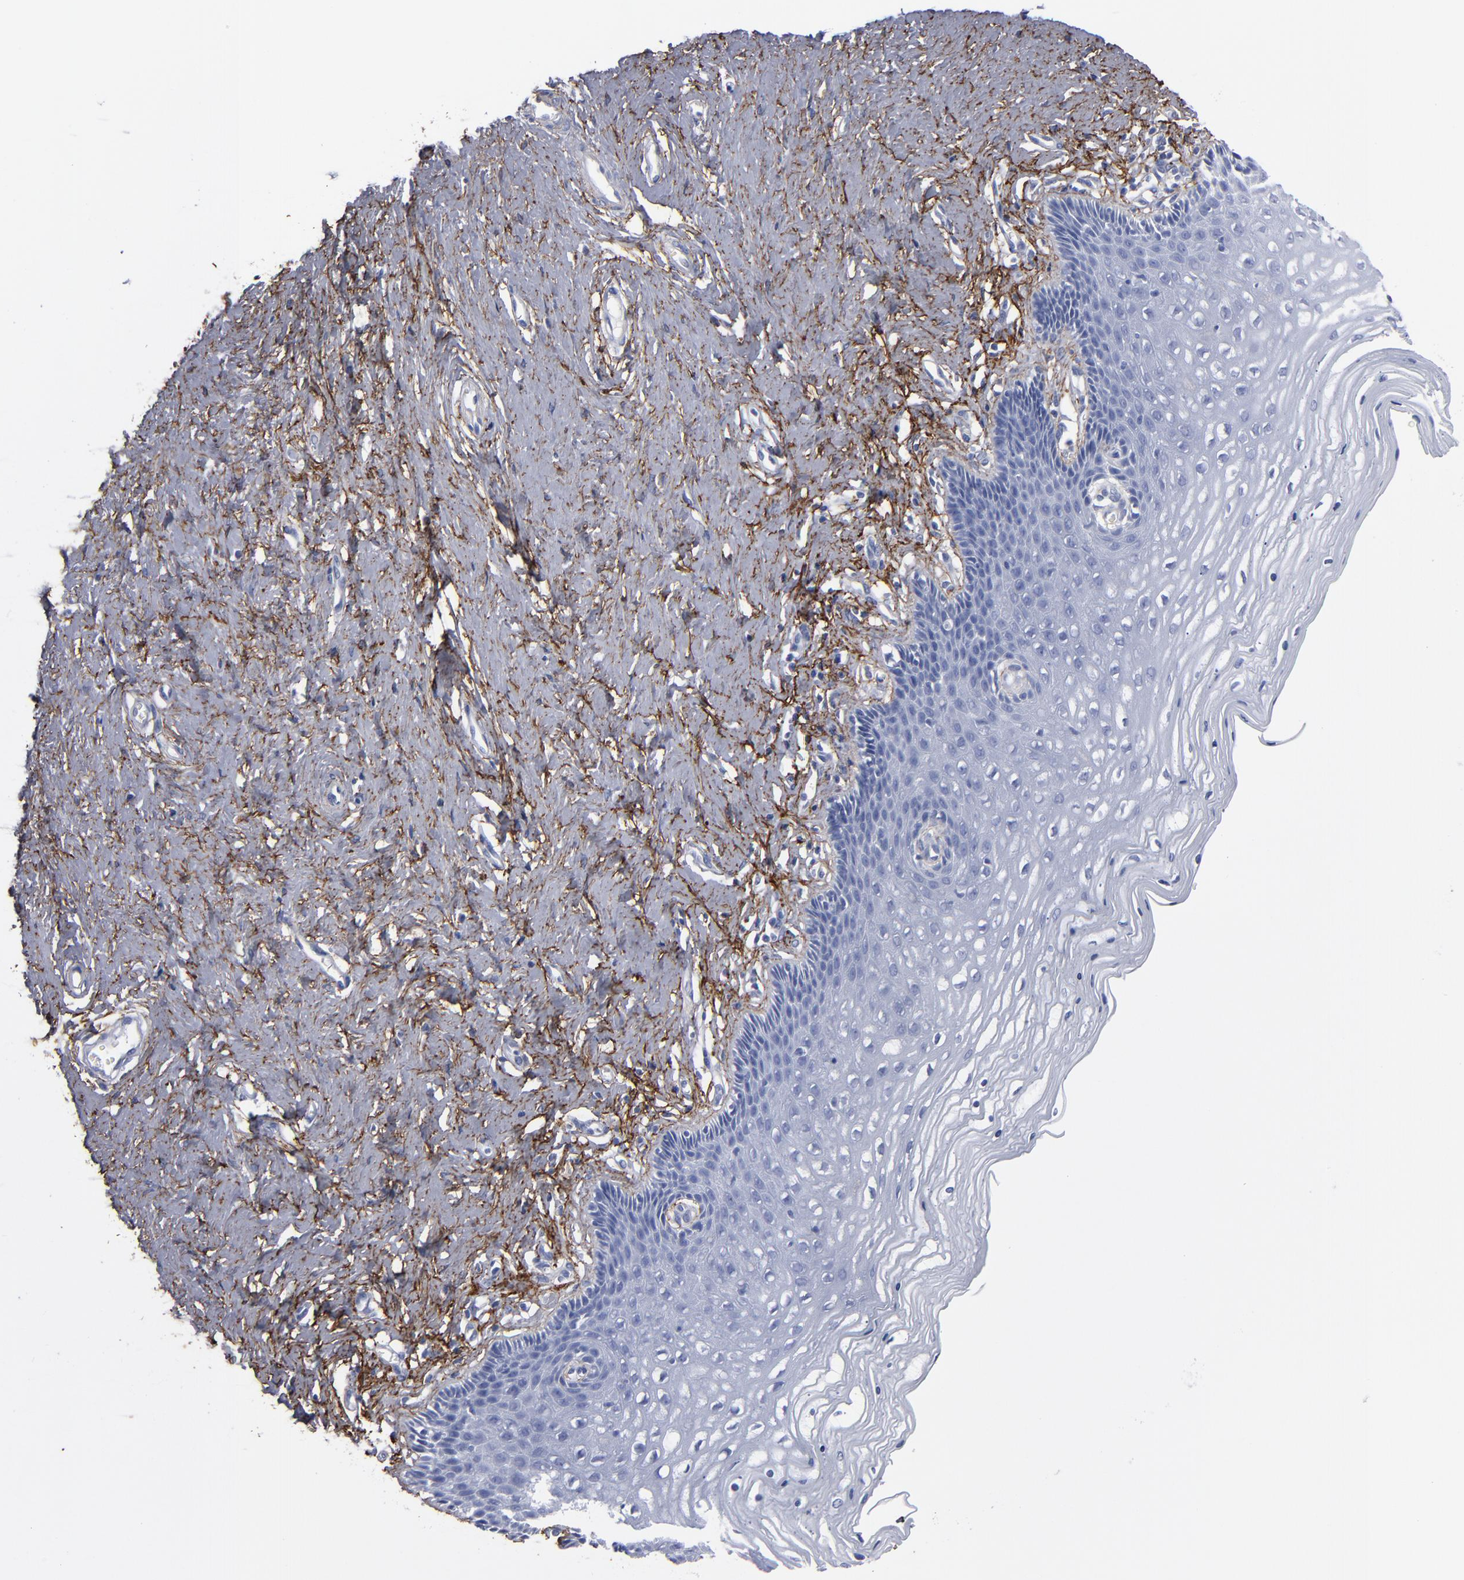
{"staining": {"intensity": "negative", "quantity": "none", "location": "none"}, "tissue": "cervix", "cell_type": "Glandular cells", "image_type": "normal", "snomed": [{"axis": "morphology", "description": "Normal tissue, NOS"}, {"axis": "topography", "description": "Cervix"}], "caption": "High magnification brightfield microscopy of benign cervix stained with DAB (brown) and counterstained with hematoxylin (blue): glandular cells show no significant positivity. Nuclei are stained in blue.", "gene": "EMILIN1", "patient": {"sex": "female", "age": 39}}